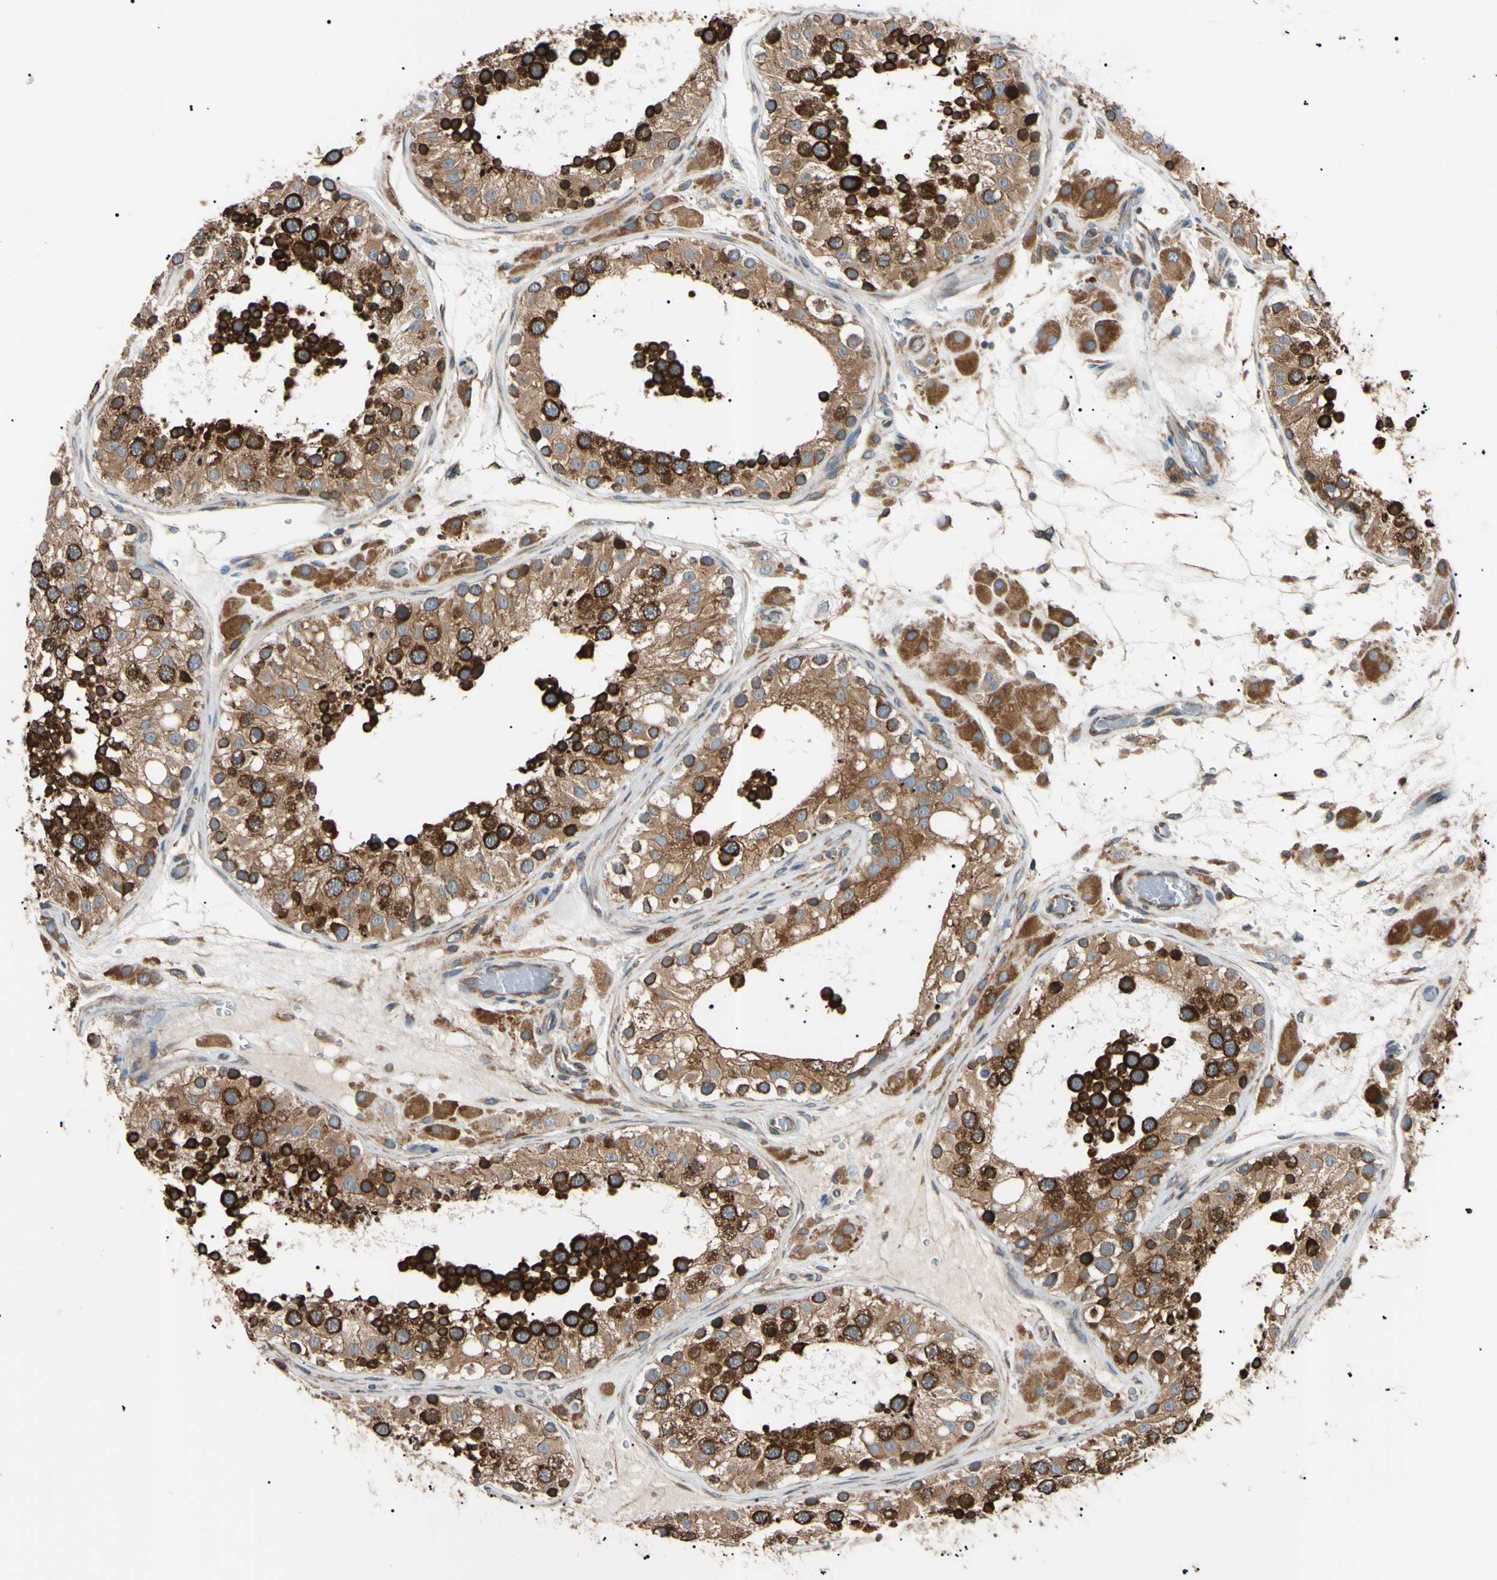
{"staining": {"intensity": "strong", "quantity": ">75%", "location": "cytoplasmic/membranous"}, "tissue": "testis", "cell_type": "Cells in seminiferous ducts", "image_type": "normal", "snomed": [{"axis": "morphology", "description": "Normal tissue, NOS"}, {"axis": "topography", "description": "Testis"}], "caption": "A high amount of strong cytoplasmic/membranous expression is identified in about >75% of cells in seminiferous ducts in normal testis.", "gene": "VAPA", "patient": {"sex": "male", "age": 26}}